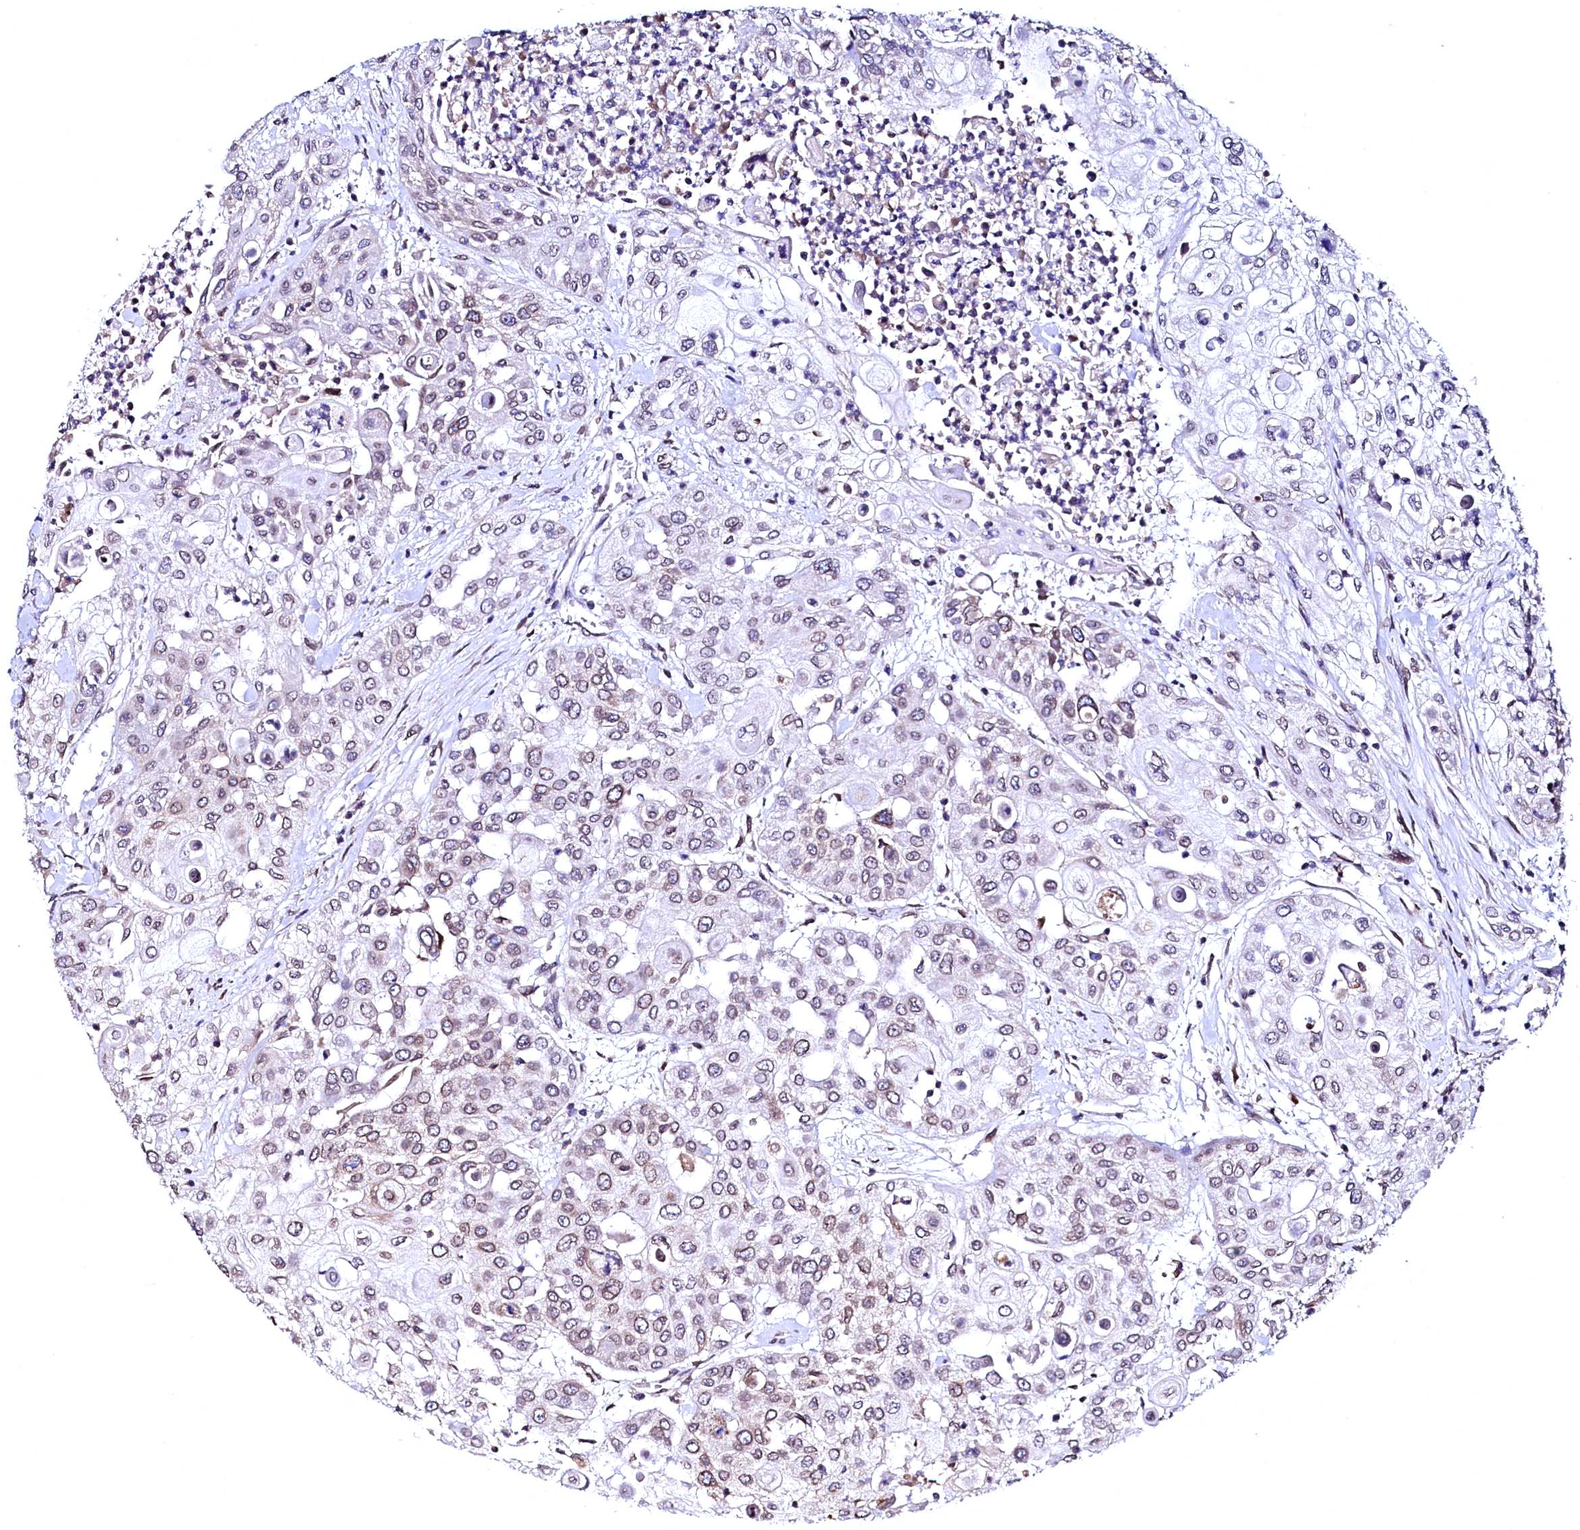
{"staining": {"intensity": "weak", "quantity": "25%-75%", "location": "cytoplasmic/membranous,nuclear"}, "tissue": "urothelial cancer", "cell_type": "Tumor cells", "image_type": "cancer", "snomed": [{"axis": "morphology", "description": "Urothelial carcinoma, High grade"}, {"axis": "topography", "description": "Urinary bladder"}], "caption": "Immunohistochemical staining of human urothelial cancer displays low levels of weak cytoplasmic/membranous and nuclear protein staining in about 25%-75% of tumor cells. The protein is shown in brown color, while the nuclei are stained blue.", "gene": "HAND1", "patient": {"sex": "female", "age": 79}}